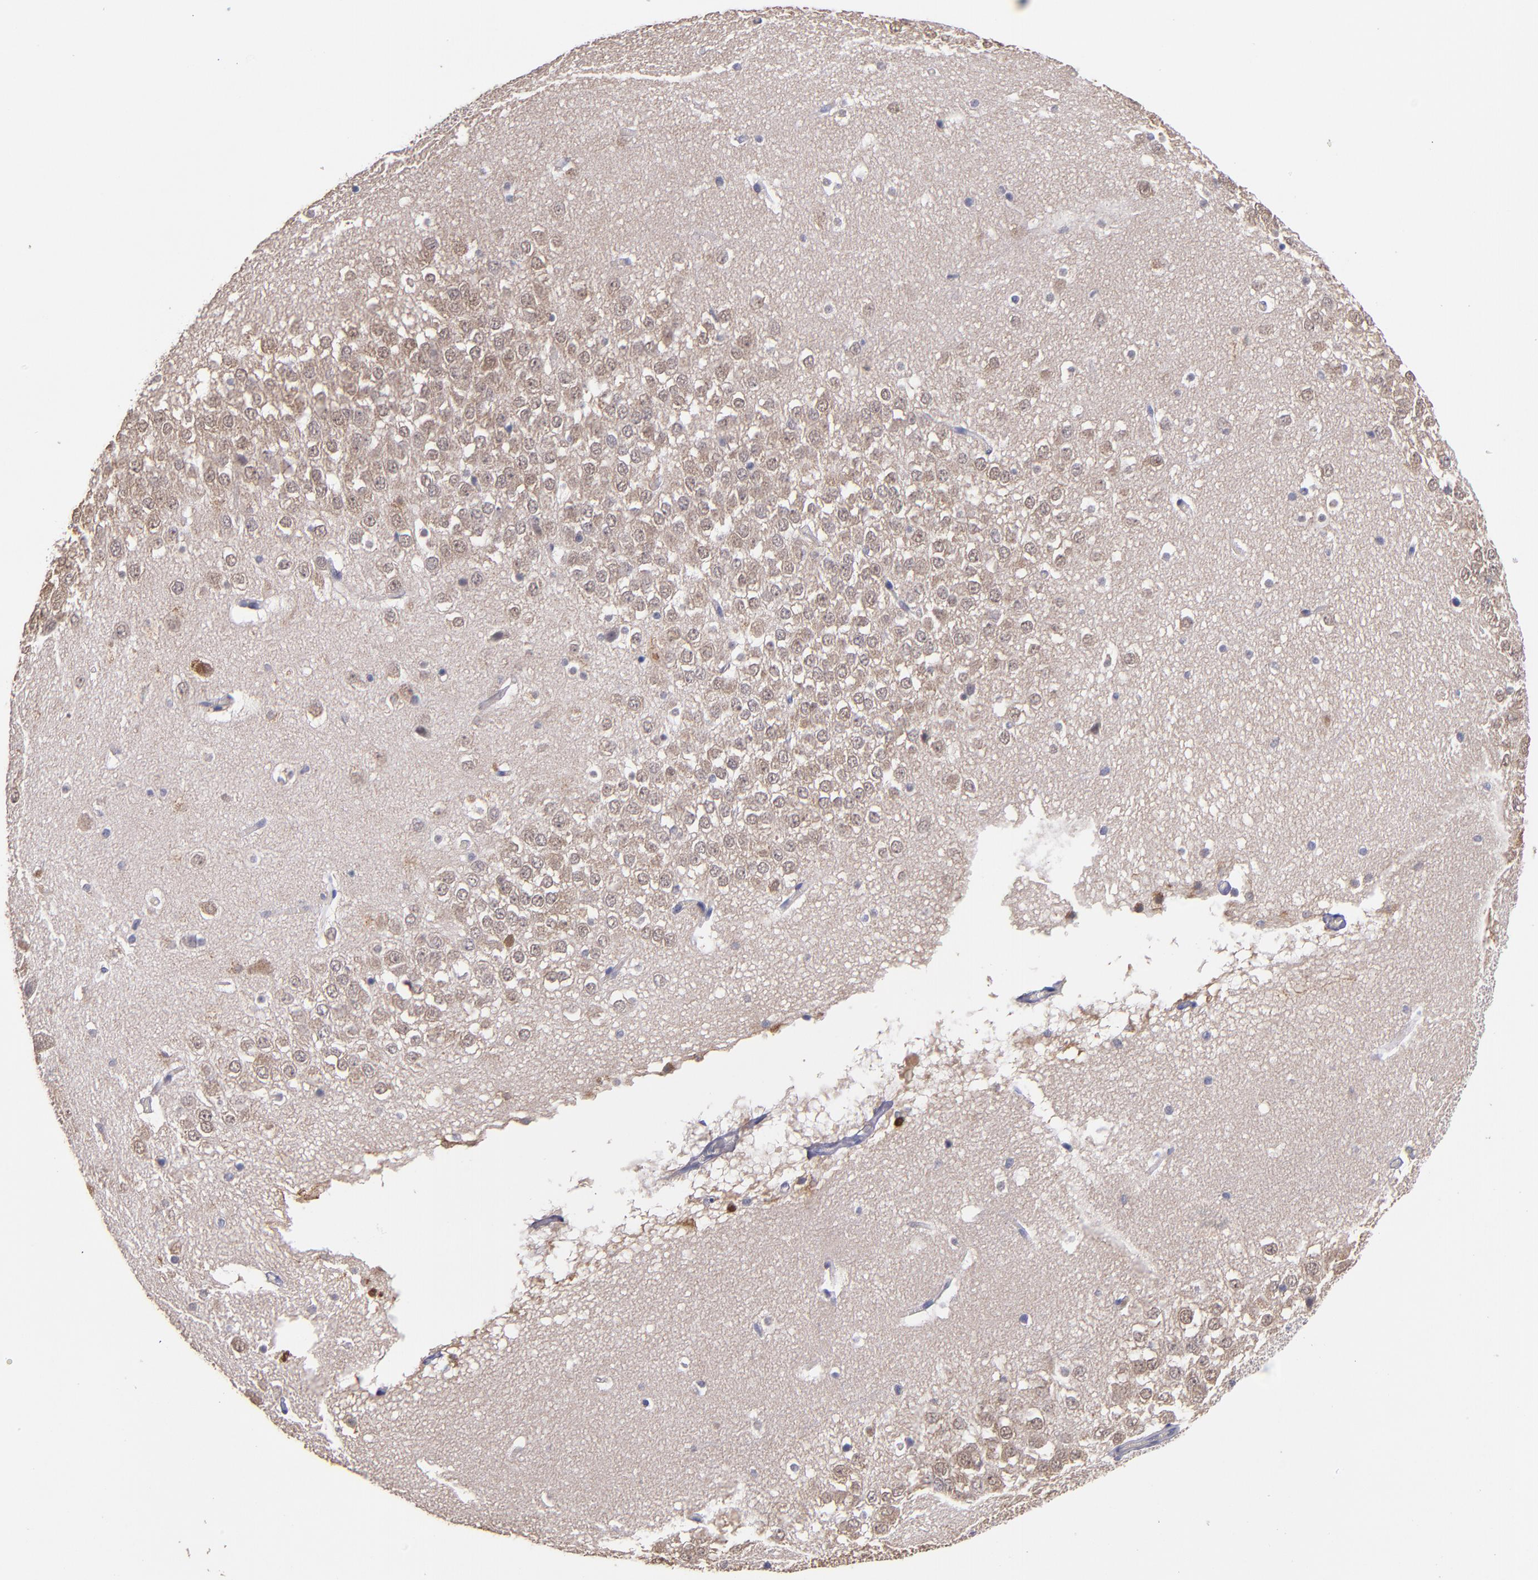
{"staining": {"intensity": "negative", "quantity": "none", "location": "none"}, "tissue": "hippocampus", "cell_type": "Glial cells", "image_type": "normal", "snomed": [{"axis": "morphology", "description": "Normal tissue, NOS"}, {"axis": "topography", "description": "Hippocampus"}], "caption": "Immunohistochemistry (IHC) of benign human hippocampus demonstrates no expression in glial cells.", "gene": "TTLL12", "patient": {"sex": "male", "age": 45}}